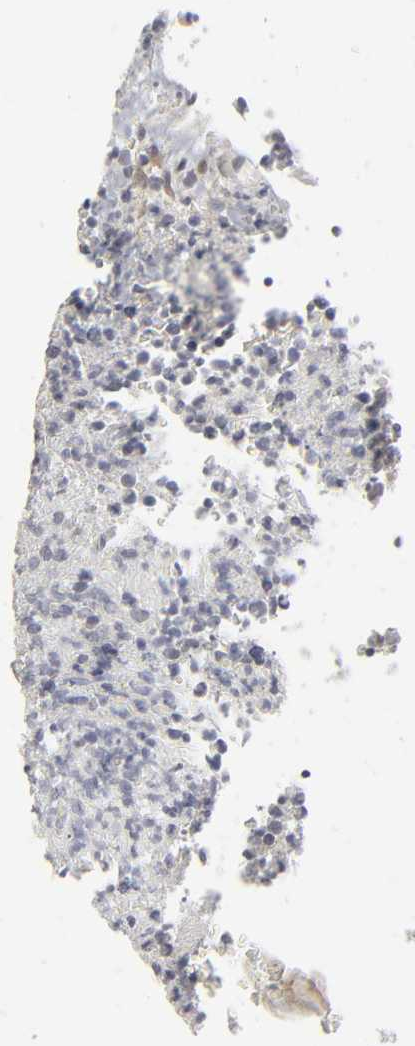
{"staining": {"intensity": "moderate", "quantity": "<25%", "location": "cytoplasmic/membranous,nuclear"}, "tissue": "lymphoma", "cell_type": "Tumor cells", "image_type": "cancer", "snomed": [{"axis": "morphology", "description": "Malignant lymphoma, non-Hodgkin's type, High grade"}, {"axis": "topography", "description": "Tonsil"}], "caption": "Protein analysis of lymphoma tissue reveals moderate cytoplasmic/membranous and nuclear positivity in about <25% of tumor cells.", "gene": "PDLIM3", "patient": {"sex": "female", "age": 36}}